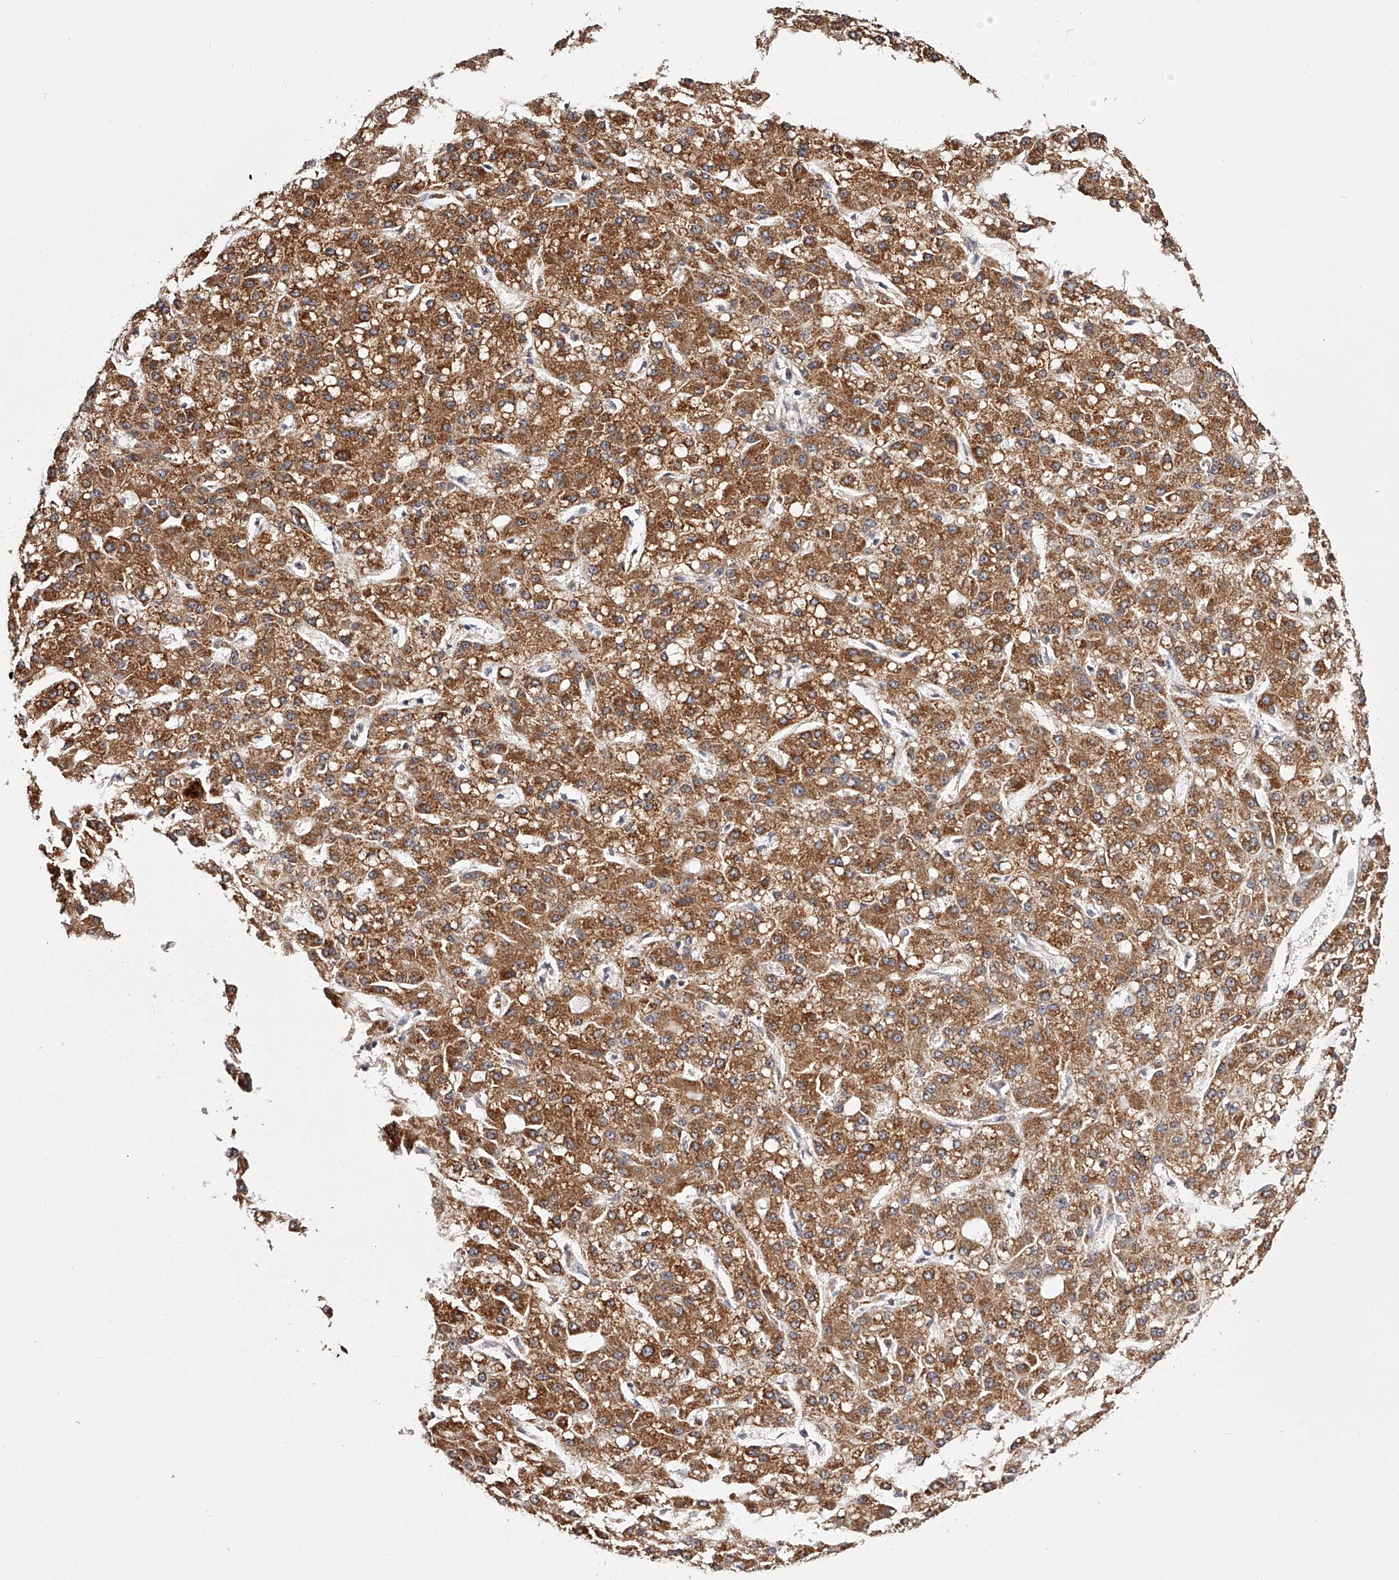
{"staining": {"intensity": "strong", "quantity": ">75%", "location": "cytoplasmic/membranous"}, "tissue": "liver cancer", "cell_type": "Tumor cells", "image_type": "cancer", "snomed": [{"axis": "morphology", "description": "Carcinoma, Hepatocellular, NOS"}, {"axis": "topography", "description": "Liver"}], "caption": "Liver hepatocellular carcinoma tissue reveals strong cytoplasmic/membranous expression in about >75% of tumor cells", "gene": "ODF2L", "patient": {"sex": "male", "age": 67}}